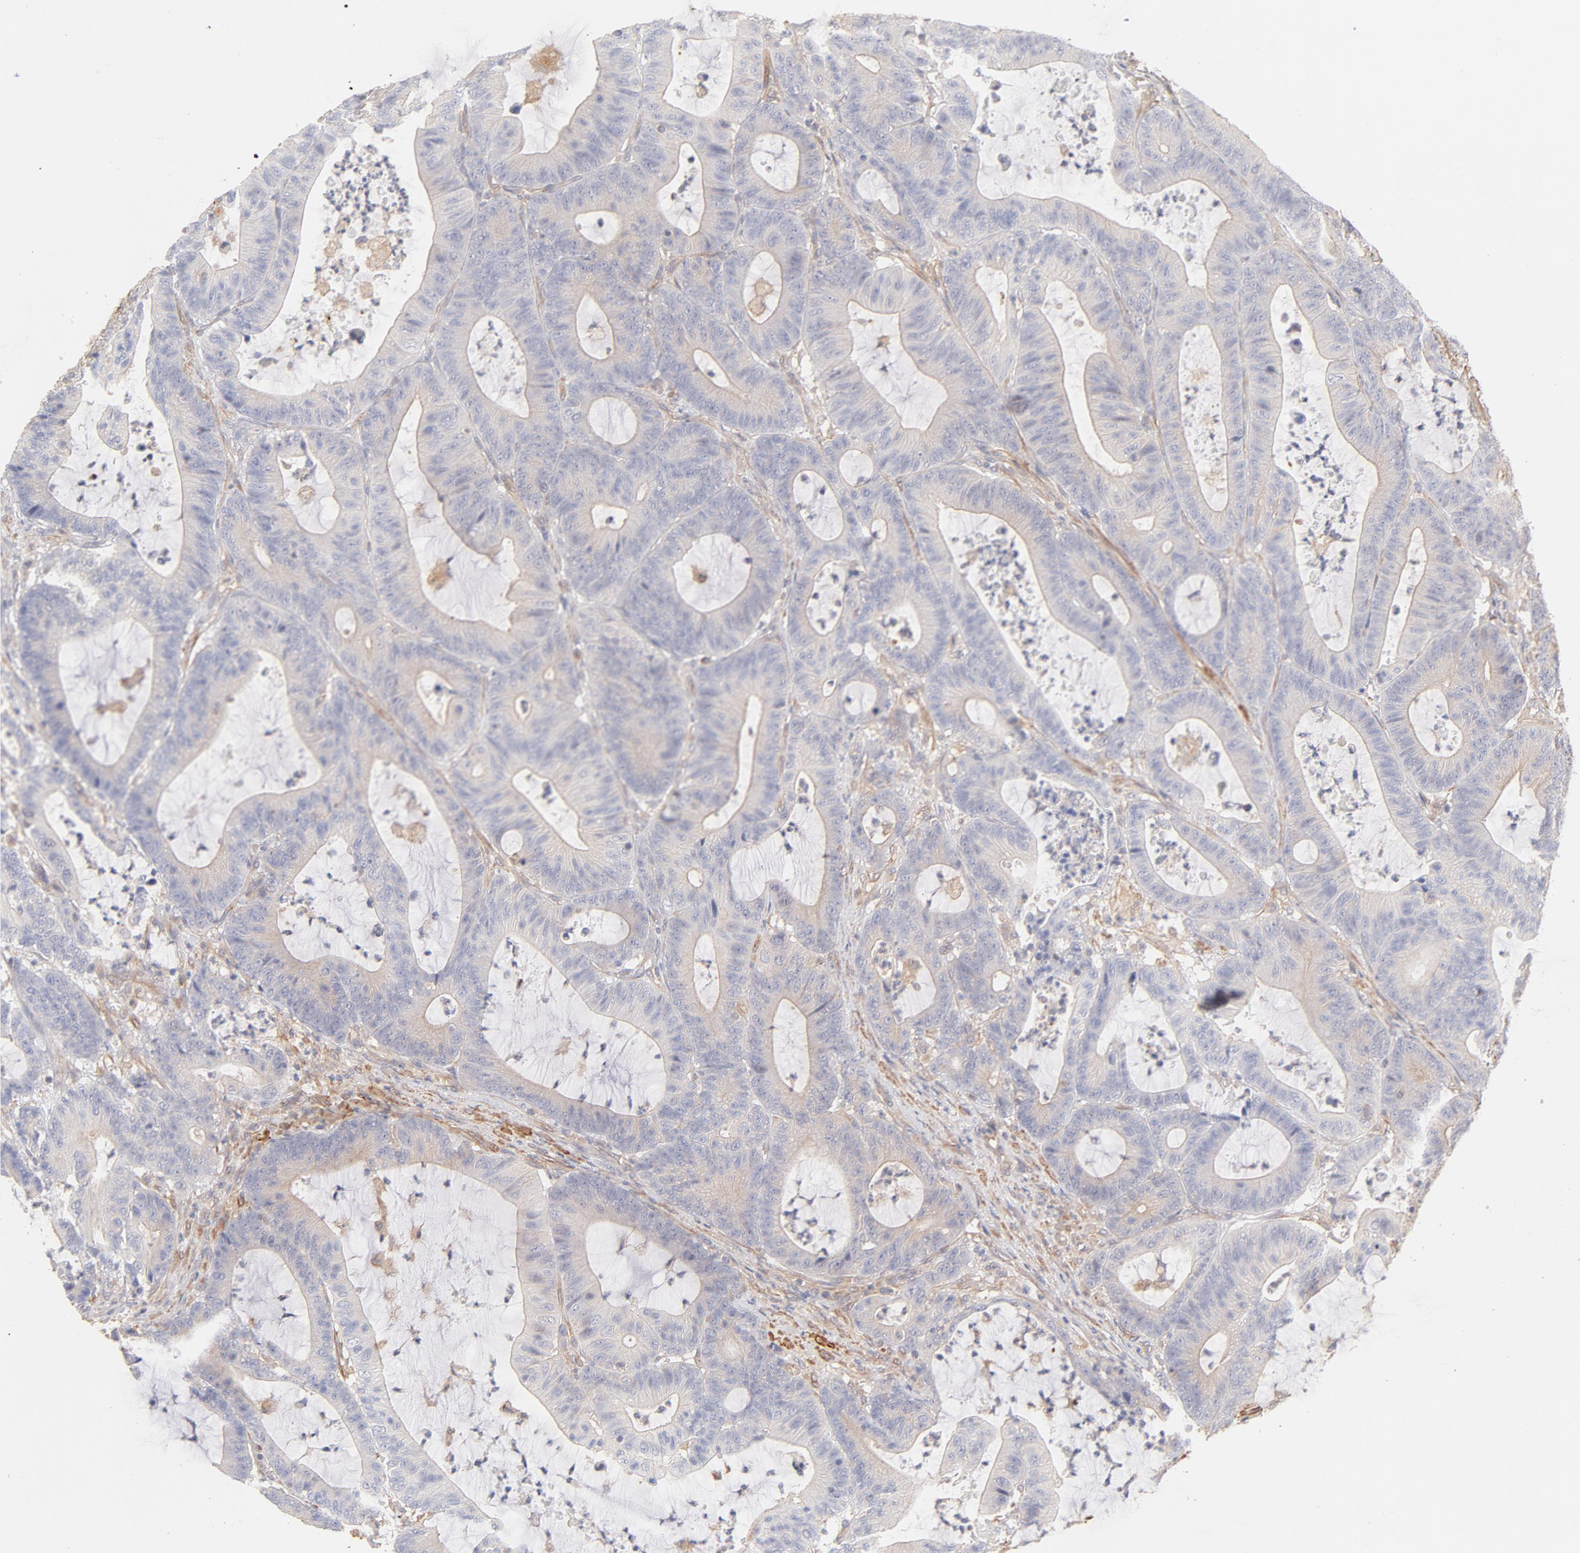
{"staining": {"intensity": "negative", "quantity": "none", "location": "none"}, "tissue": "colorectal cancer", "cell_type": "Tumor cells", "image_type": "cancer", "snomed": [{"axis": "morphology", "description": "Adenocarcinoma, NOS"}, {"axis": "topography", "description": "Colon"}], "caption": "A micrograph of human adenocarcinoma (colorectal) is negative for staining in tumor cells.", "gene": "LDLRAP1", "patient": {"sex": "female", "age": 84}}